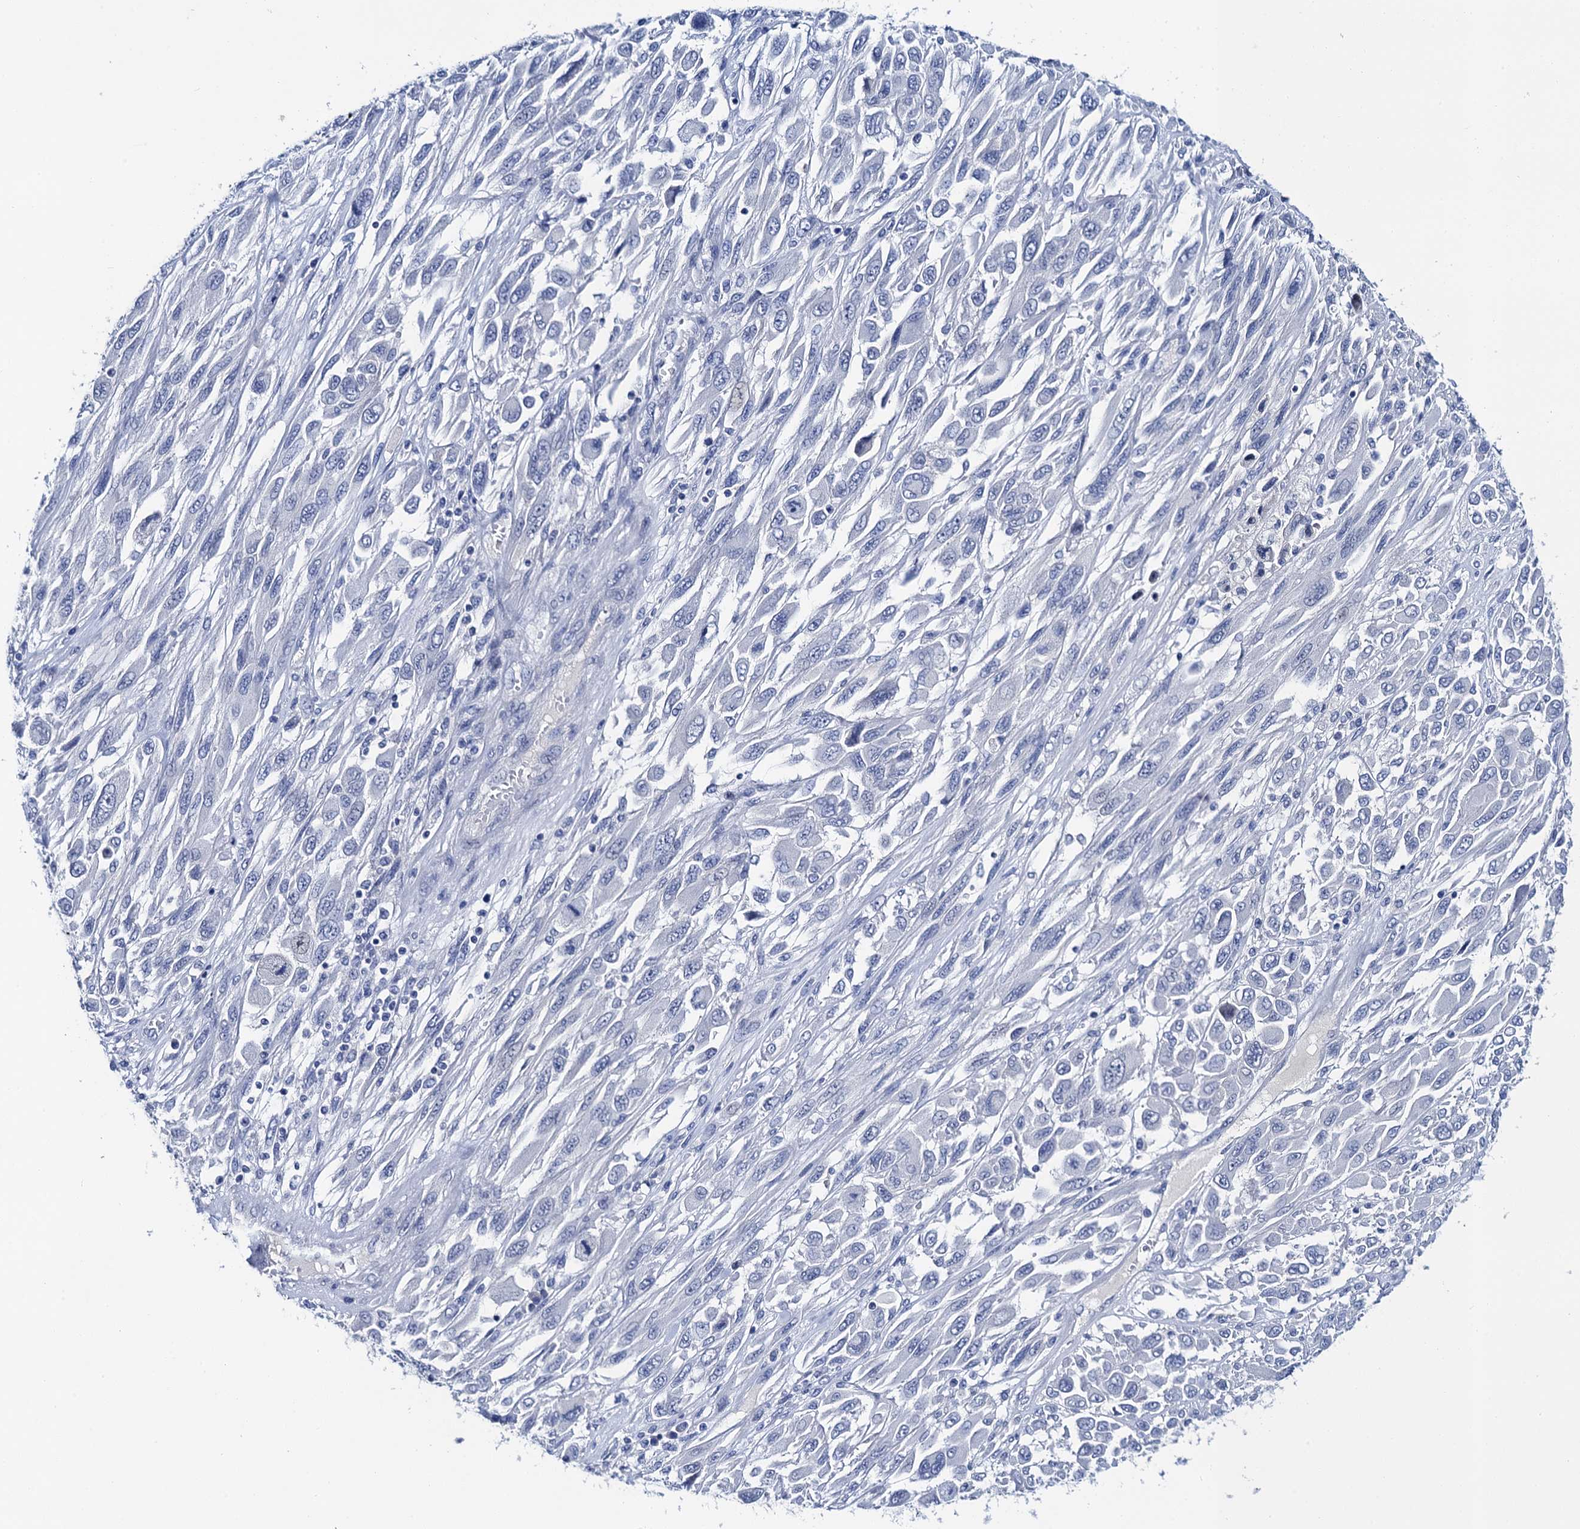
{"staining": {"intensity": "negative", "quantity": "none", "location": "none"}, "tissue": "melanoma", "cell_type": "Tumor cells", "image_type": "cancer", "snomed": [{"axis": "morphology", "description": "Malignant melanoma, NOS"}, {"axis": "topography", "description": "Skin"}], "caption": "Malignant melanoma was stained to show a protein in brown. There is no significant positivity in tumor cells.", "gene": "LYPD3", "patient": {"sex": "female", "age": 91}}